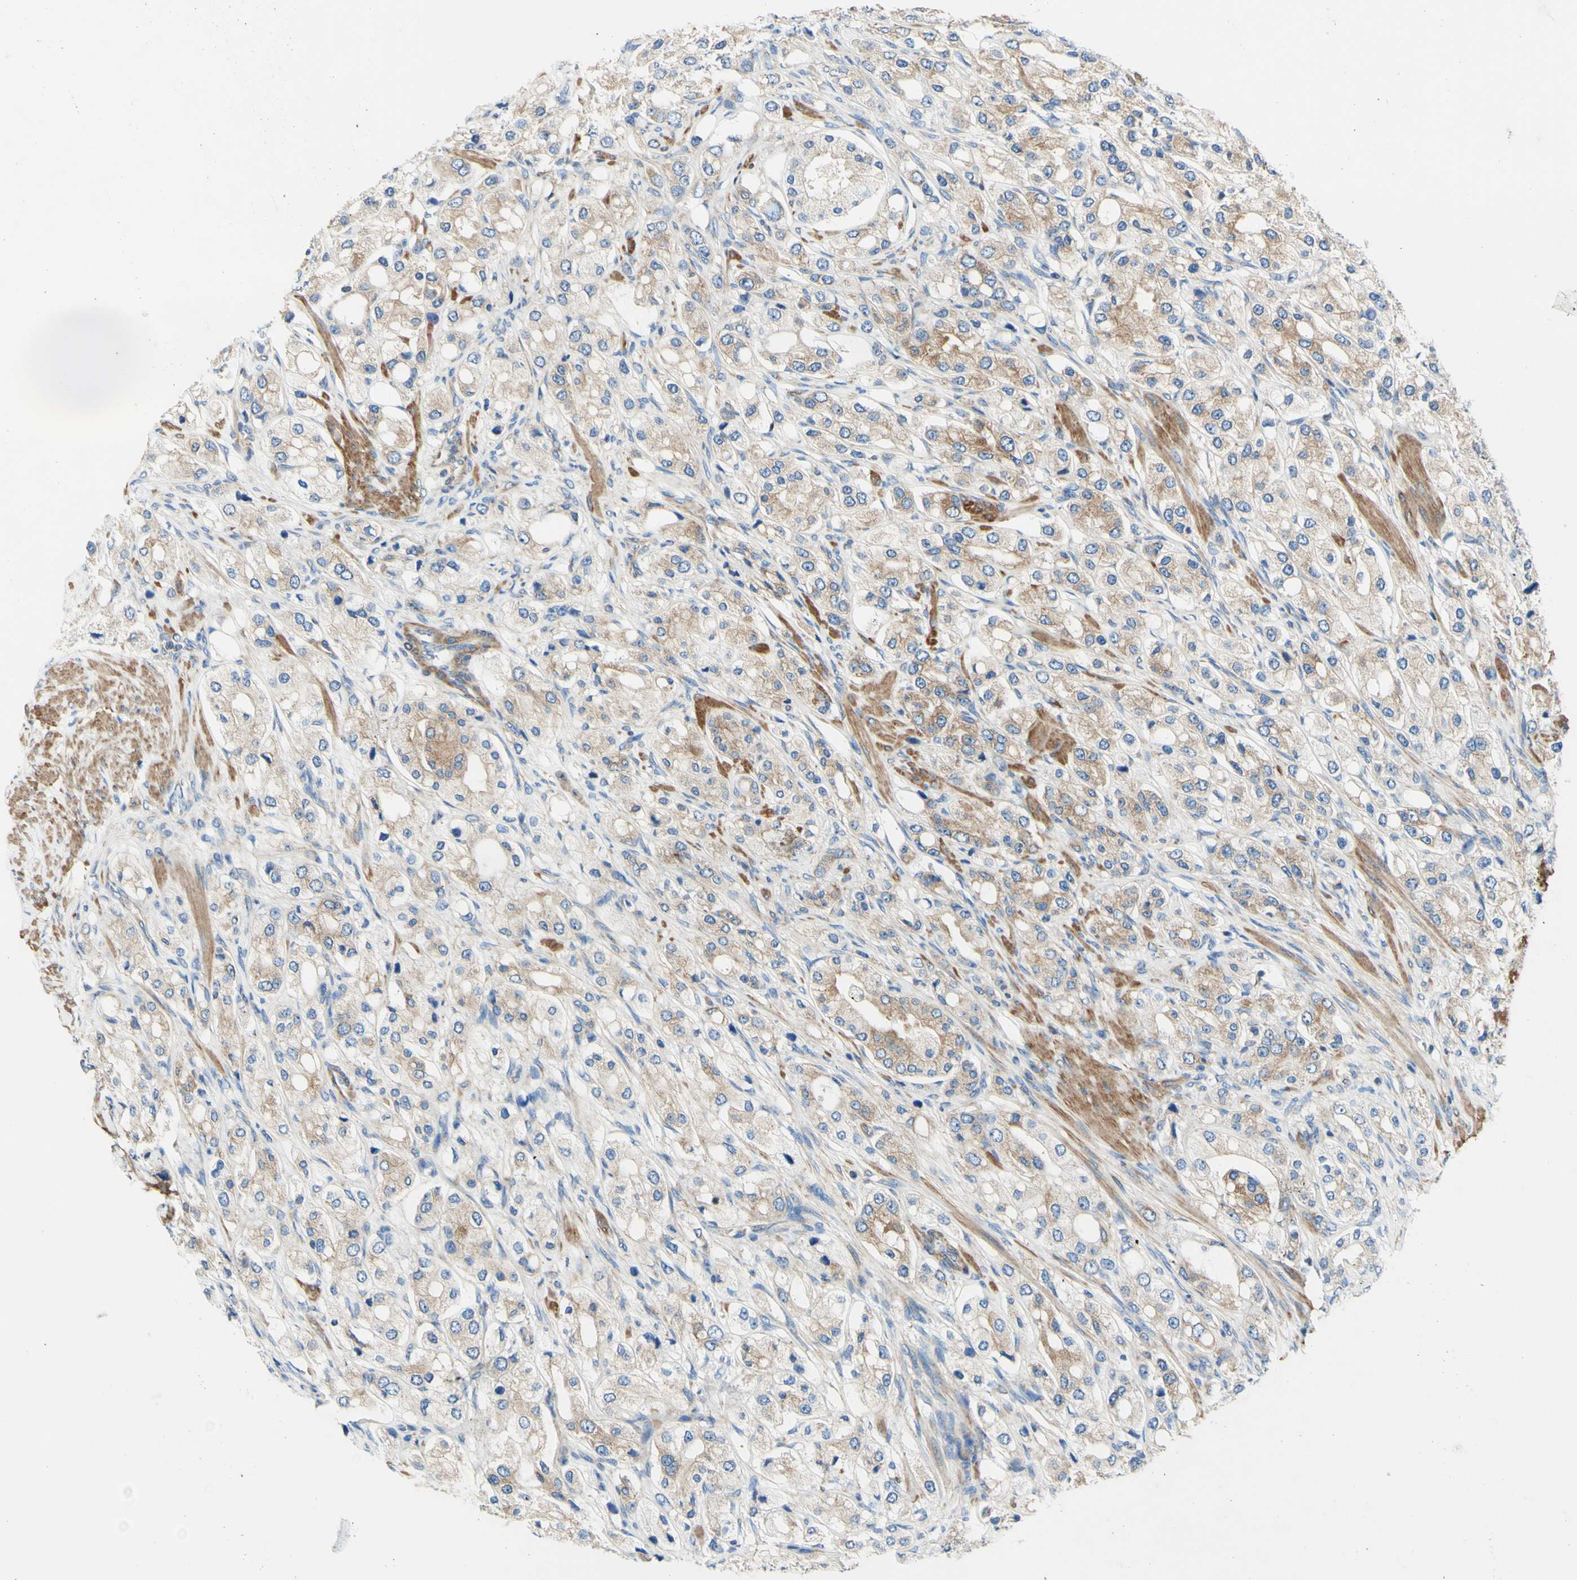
{"staining": {"intensity": "weak", "quantity": "<25%", "location": "cytoplasmic/membranous"}, "tissue": "prostate cancer", "cell_type": "Tumor cells", "image_type": "cancer", "snomed": [{"axis": "morphology", "description": "Adenocarcinoma, High grade"}, {"axis": "topography", "description": "Prostate"}], "caption": "Immunohistochemical staining of human prostate cancer demonstrates no significant expression in tumor cells.", "gene": "RETREG2", "patient": {"sex": "male", "age": 65}}